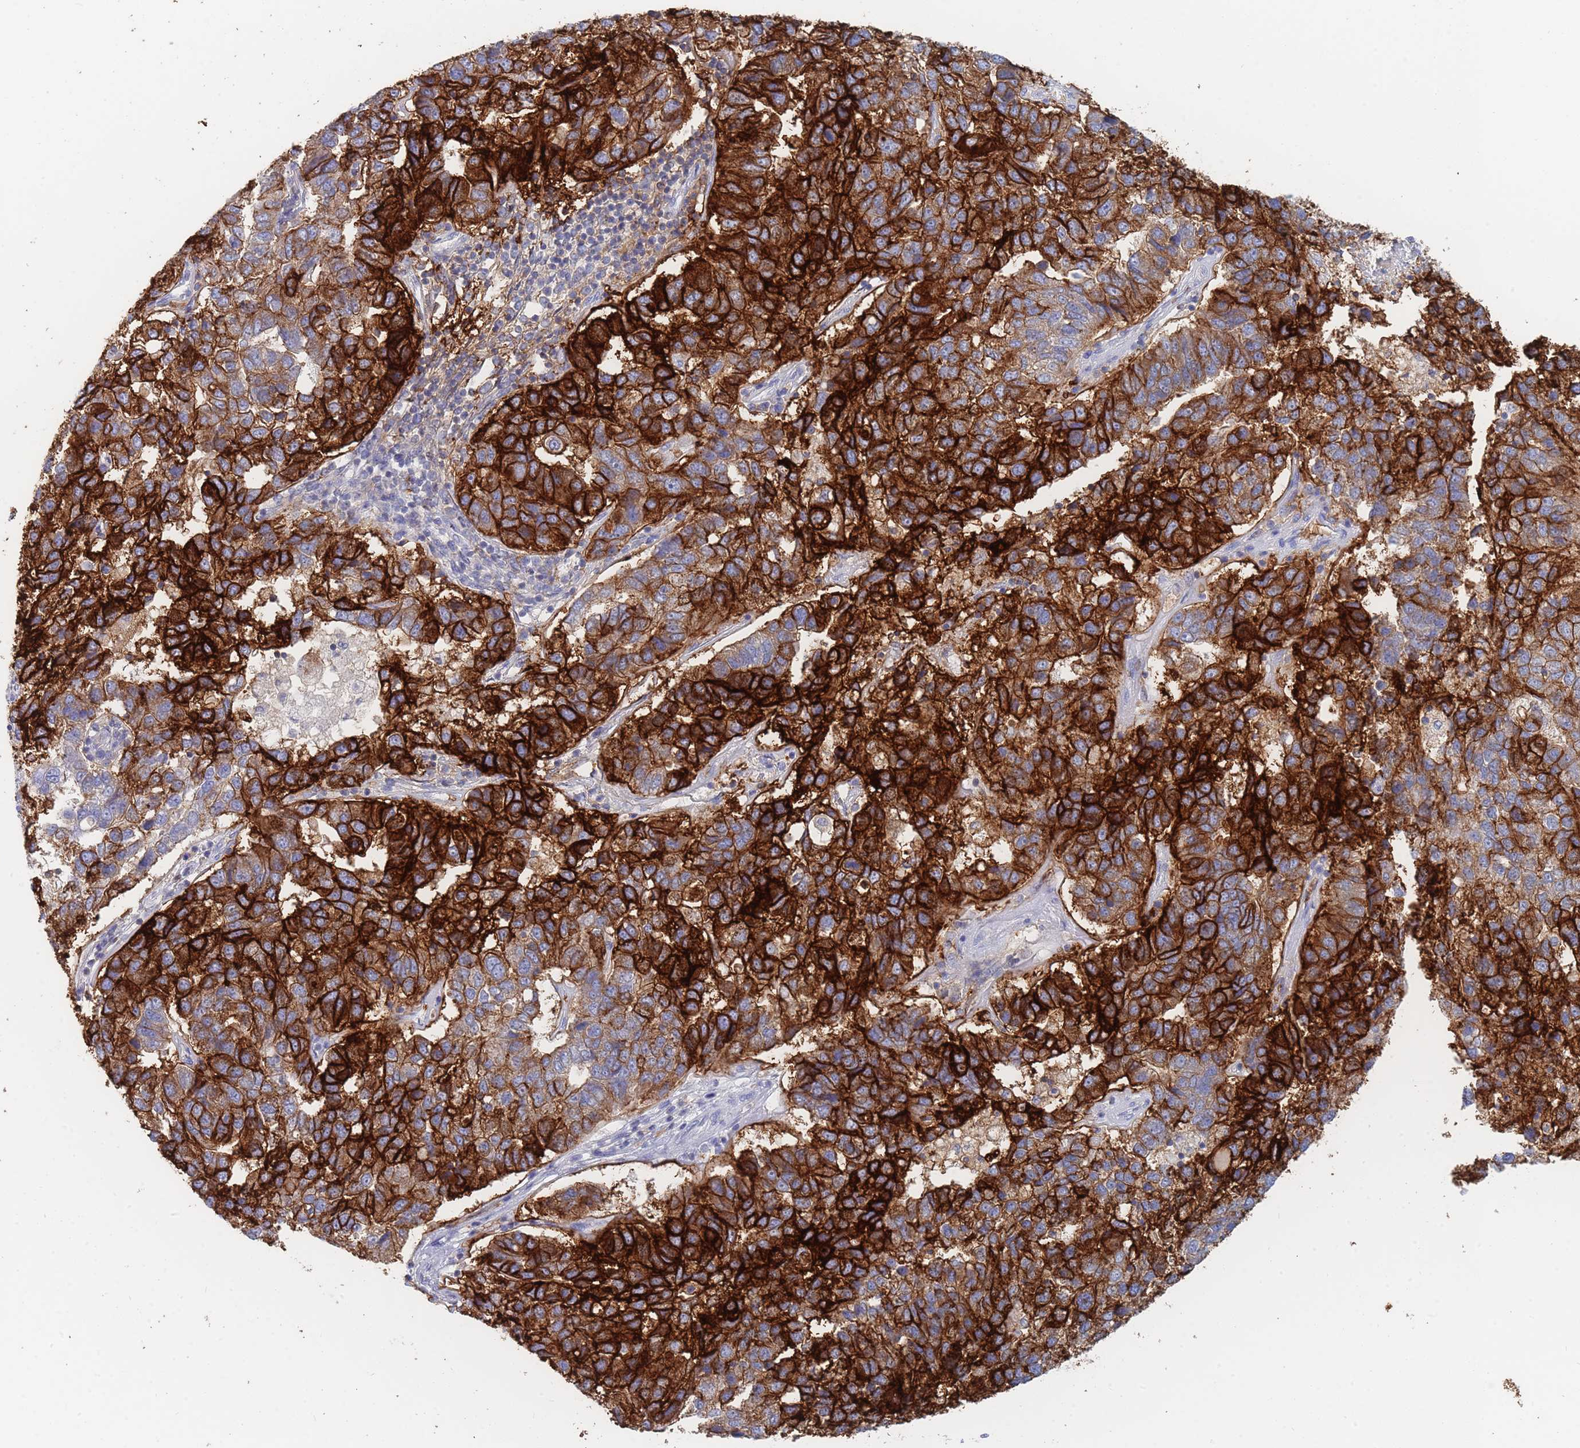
{"staining": {"intensity": "strong", "quantity": "25%-75%", "location": "cytoplasmic/membranous"}, "tissue": "pancreatic cancer", "cell_type": "Tumor cells", "image_type": "cancer", "snomed": [{"axis": "morphology", "description": "Adenocarcinoma, NOS"}, {"axis": "topography", "description": "Pancreas"}], "caption": "Human pancreatic cancer (adenocarcinoma) stained with a protein marker displays strong staining in tumor cells.", "gene": "SLC2A1", "patient": {"sex": "female", "age": 61}}